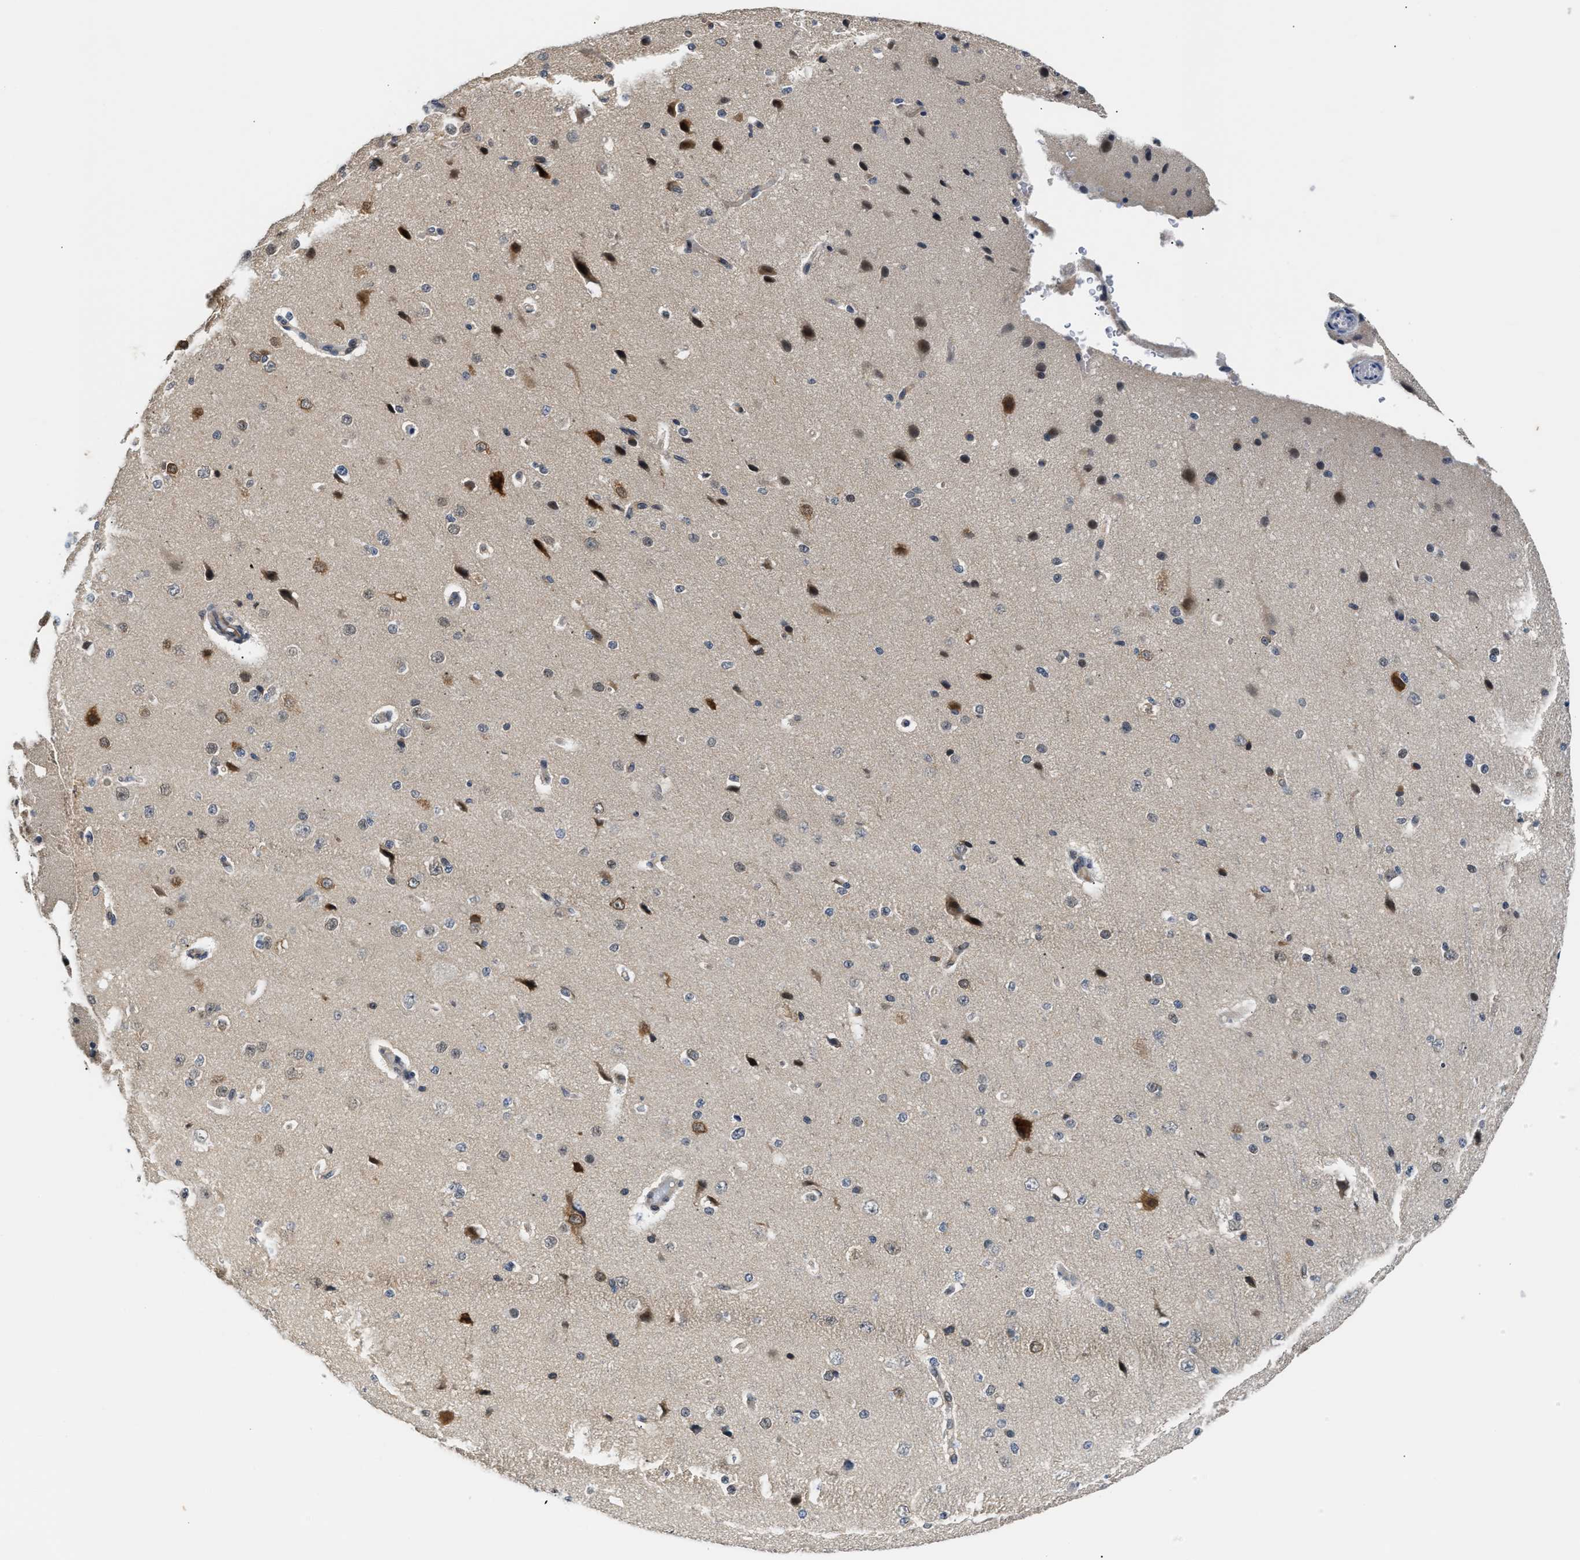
{"staining": {"intensity": "negative", "quantity": "none", "location": "none"}, "tissue": "cerebral cortex", "cell_type": "Endothelial cells", "image_type": "normal", "snomed": [{"axis": "morphology", "description": "Normal tissue, NOS"}, {"axis": "morphology", "description": "Developmental malformation"}, {"axis": "topography", "description": "Cerebral cortex"}], "caption": "Cerebral cortex stained for a protein using immunohistochemistry (IHC) demonstrates no positivity endothelial cells.", "gene": "PPM1H", "patient": {"sex": "female", "age": 30}}